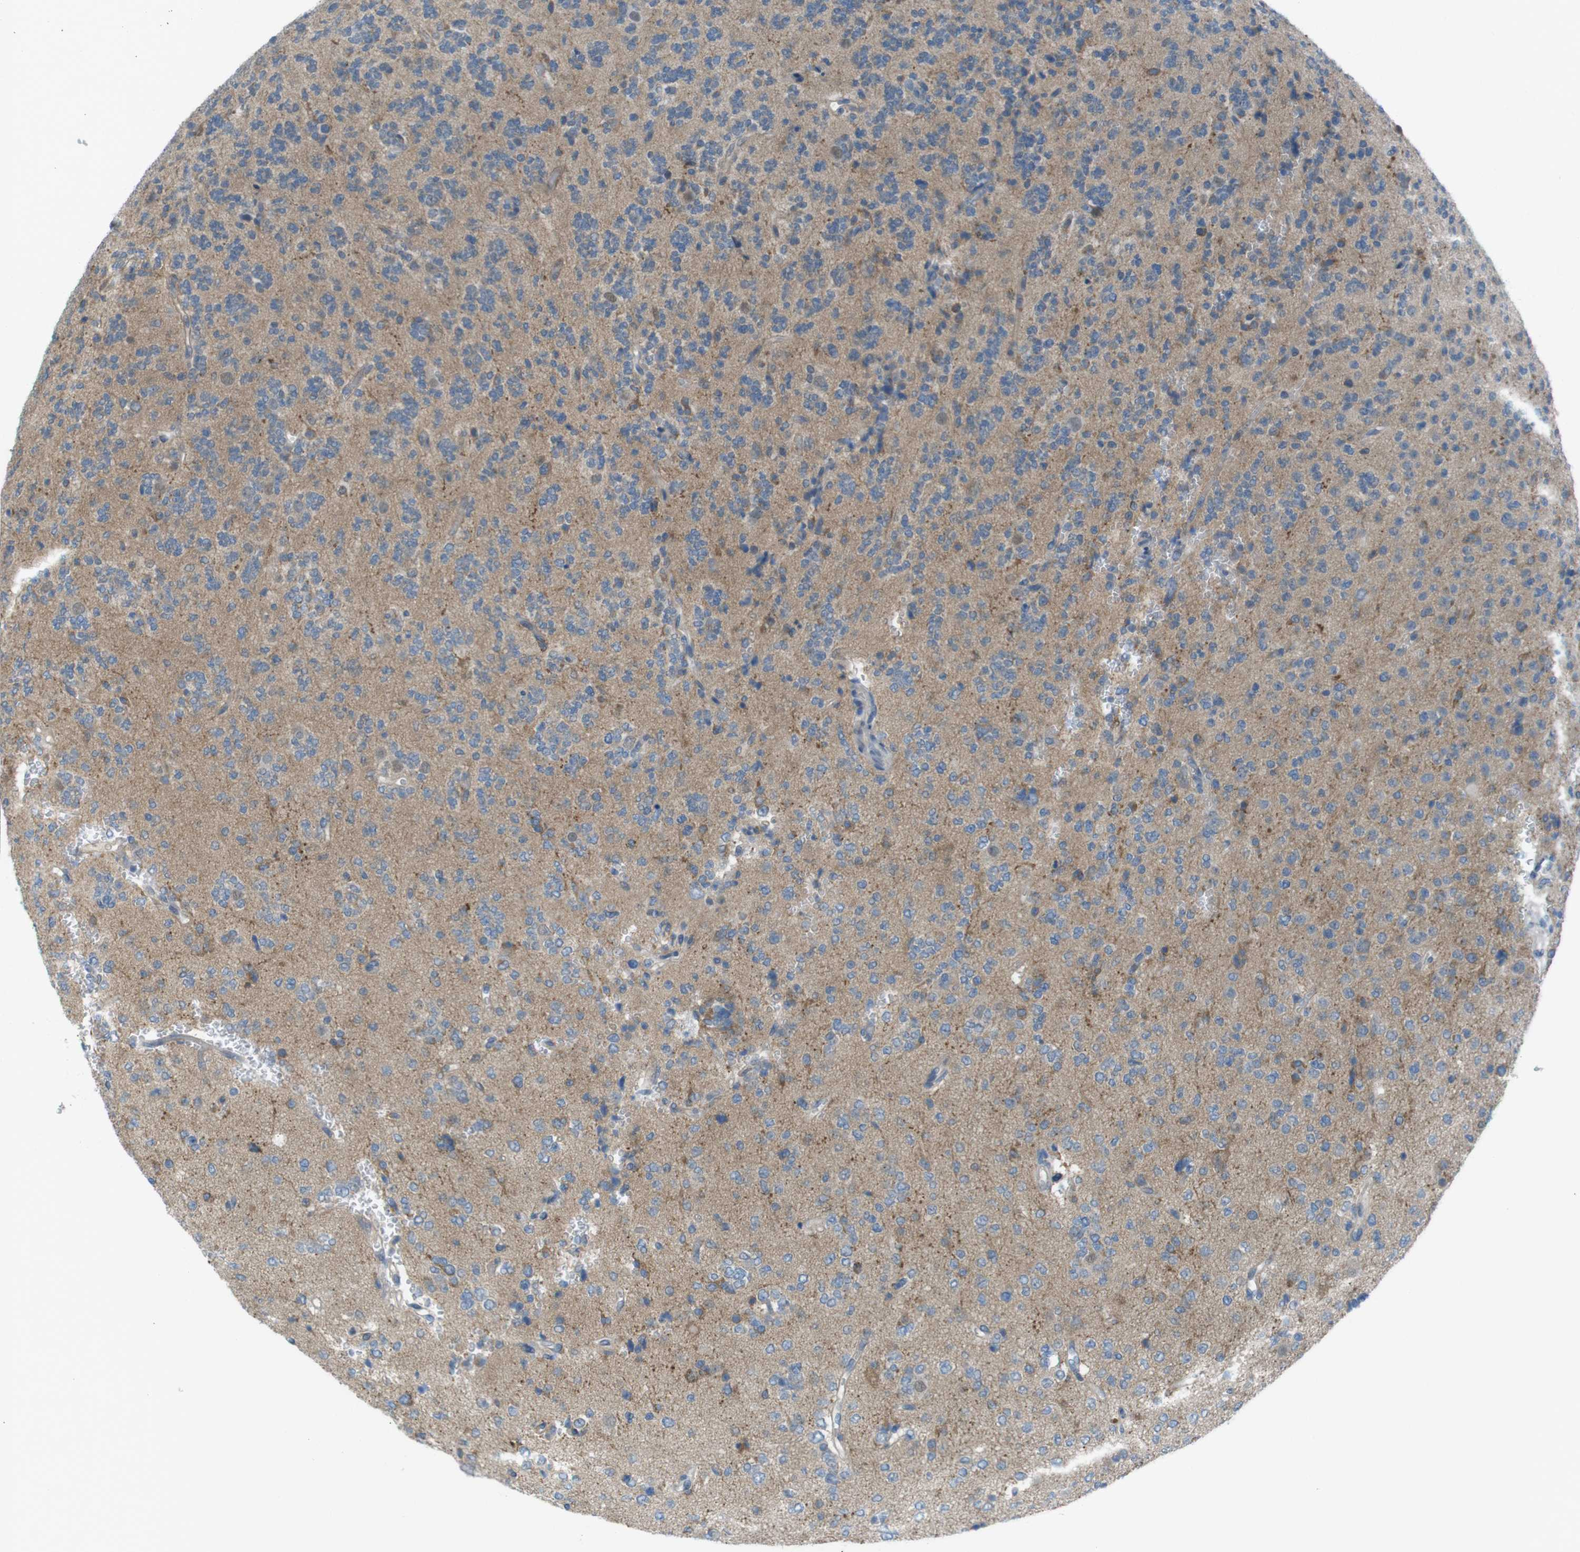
{"staining": {"intensity": "moderate", "quantity": "25%-75%", "location": "cytoplasmic/membranous"}, "tissue": "glioma", "cell_type": "Tumor cells", "image_type": "cancer", "snomed": [{"axis": "morphology", "description": "Glioma, malignant, Low grade"}, {"axis": "topography", "description": "Brain"}], "caption": "Immunohistochemical staining of human glioma exhibits medium levels of moderate cytoplasmic/membranous expression in about 25%-75% of tumor cells.", "gene": "ZDHHC20", "patient": {"sex": "male", "age": 38}}